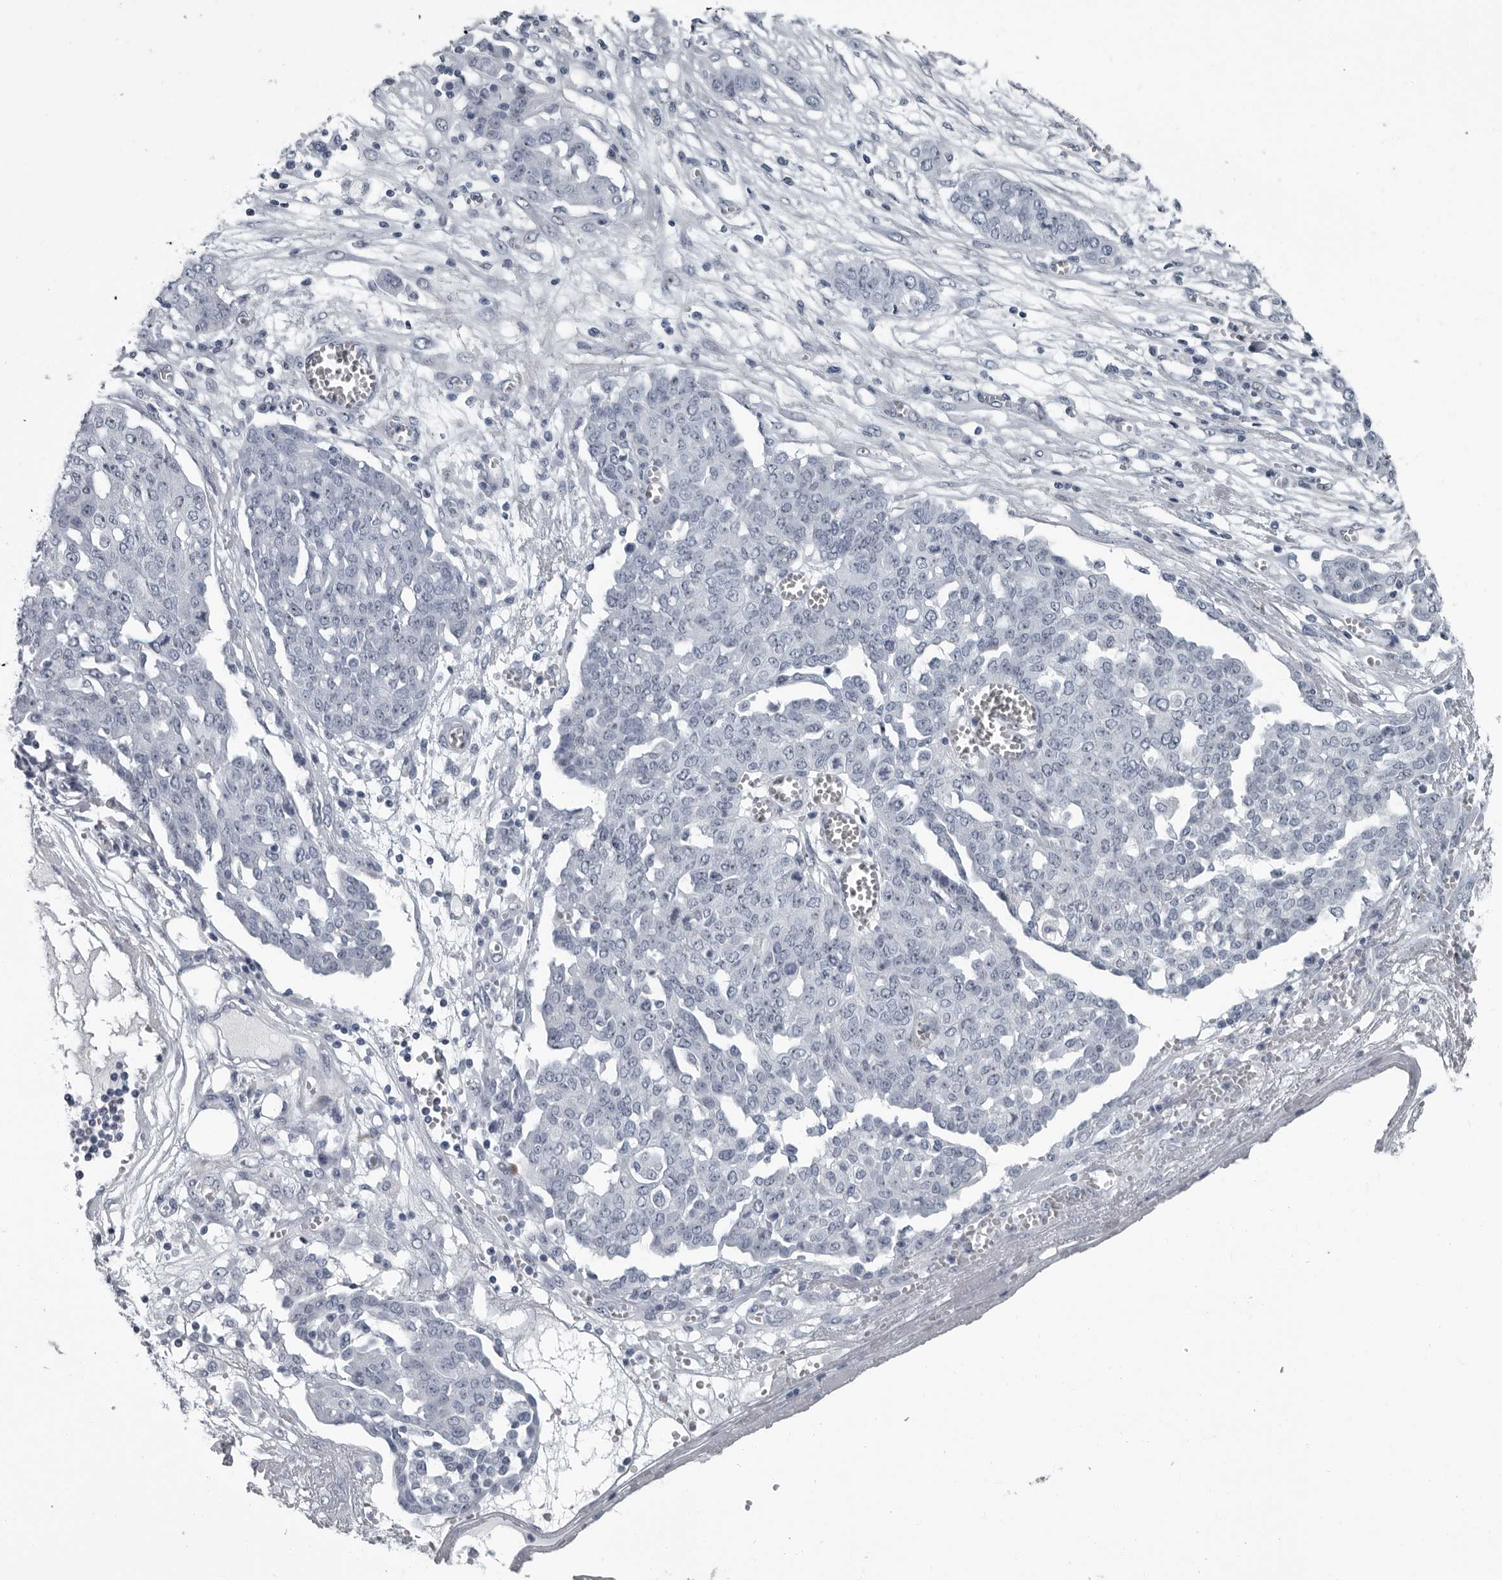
{"staining": {"intensity": "negative", "quantity": "none", "location": "none"}, "tissue": "ovarian cancer", "cell_type": "Tumor cells", "image_type": "cancer", "snomed": [{"axis": "morphology", "description": "Cystadenocarcinoma, serous, NOS"}, {"axis": "topography", "description": "Soft tissue"}, {"axis": "topography", "description": "Ovary"}], "caption": "High magnification brightfield microscopy of ovarian cancer stained with DAB (brown) and counterstained with hematoxylin (blue): tumor cells show no significant expression. (DAB immunohistochemistry (IHC) visualized using brightfield microscopy, high magnification).", "gene": "PDCD11", "patient": {"sex": "female", "age": 57}}